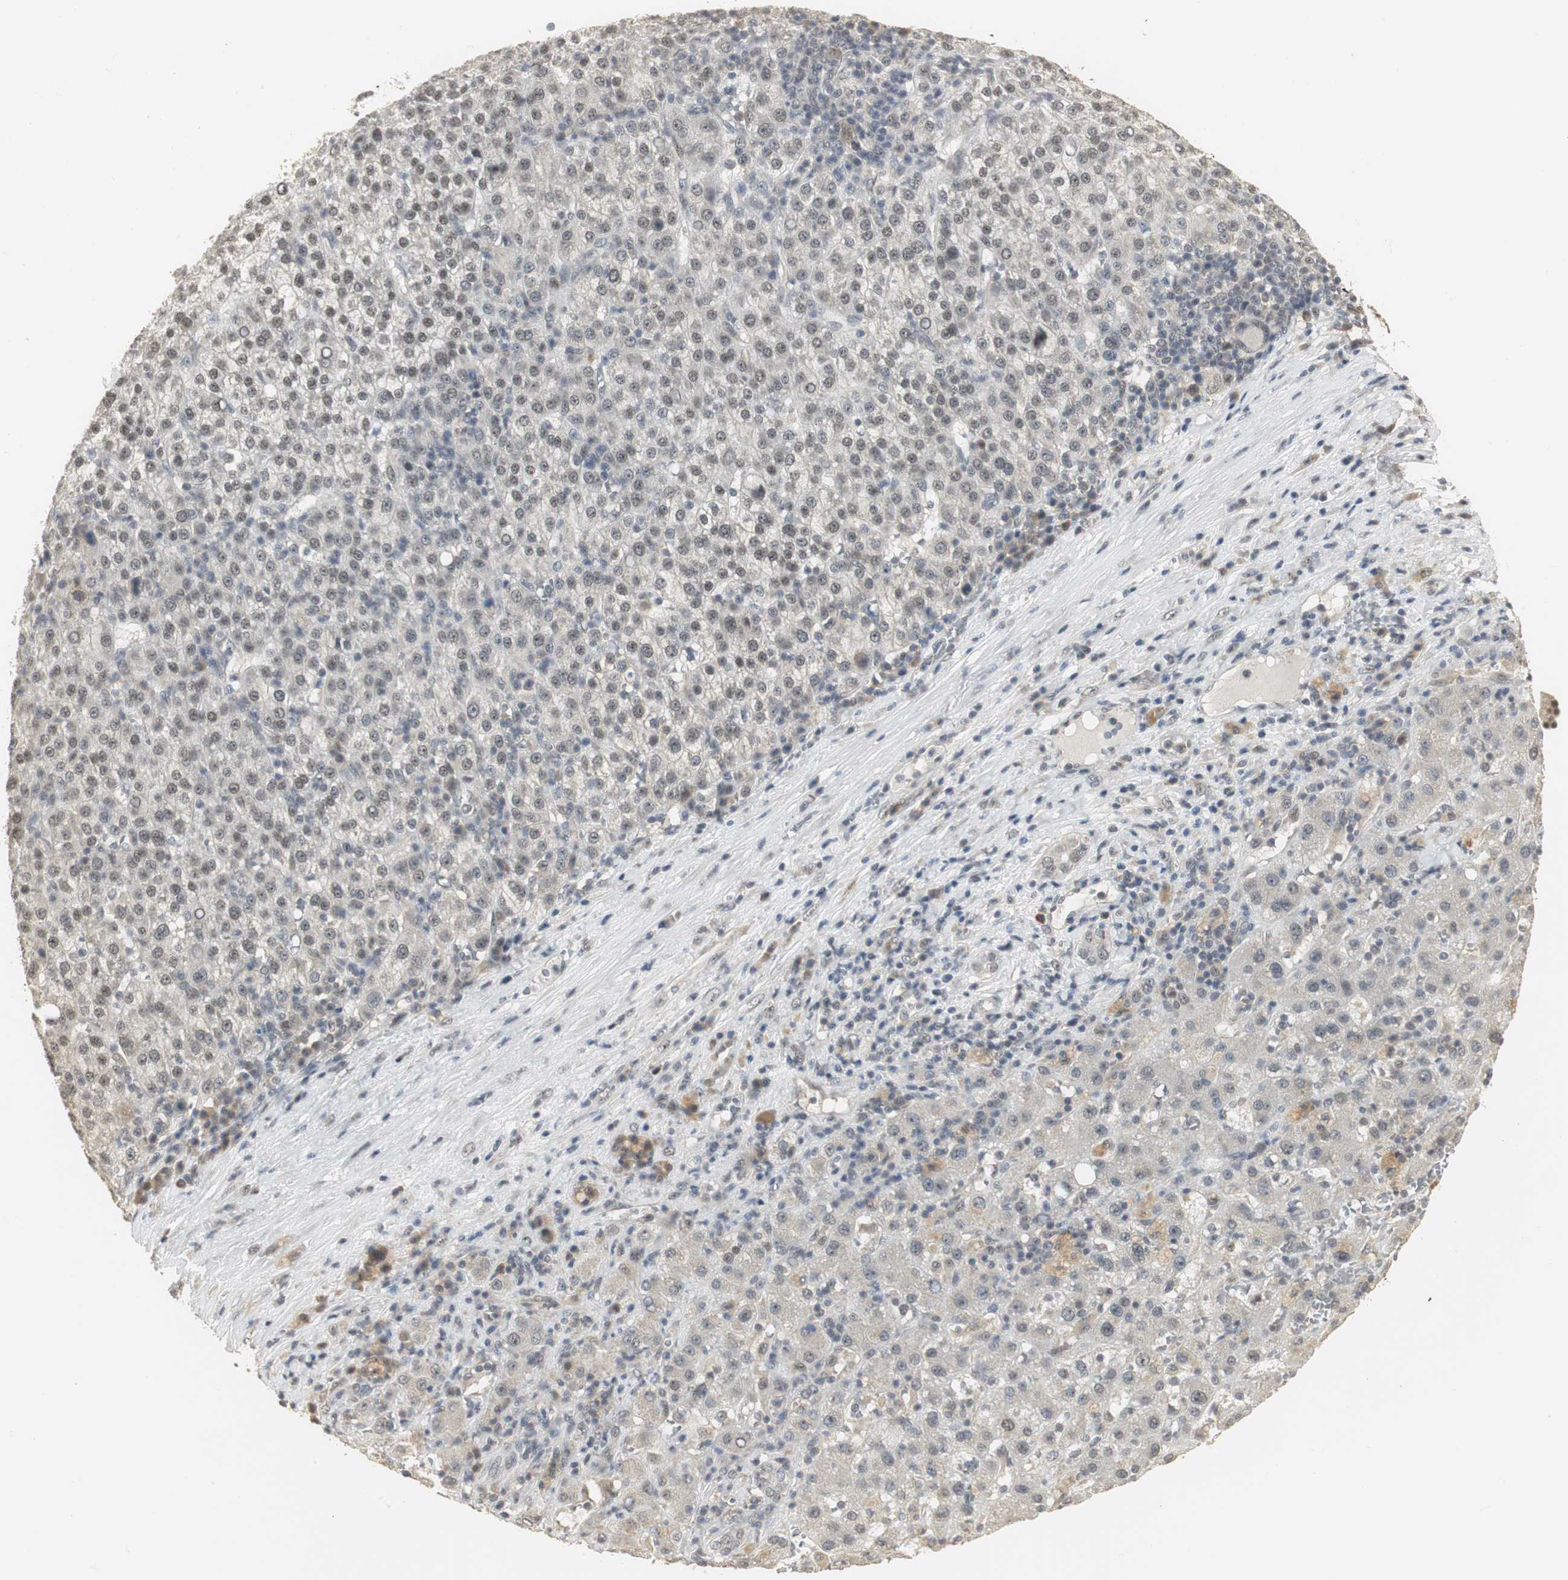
{"staining": {"intensity": "weak", "quantity": "<25%", "location": "cytoplasmic/membranous,nuclear"}, "tissue": "liver cancer", "cell_type": "Tumor cells", "image_type": "cancer", "snomed": [{"axis": "morphology", "description": "Carcinoma, Hepatocellular, NOS"}, {"axis": "topography", "description": "Liver"}], "caption": "Protein analysis of liver cancer (hepatocellular carcinoma) reveals no significant positivity in tumor cells.", "gene": "ELOA", "patient": {"sex": "female", "age": 58}}